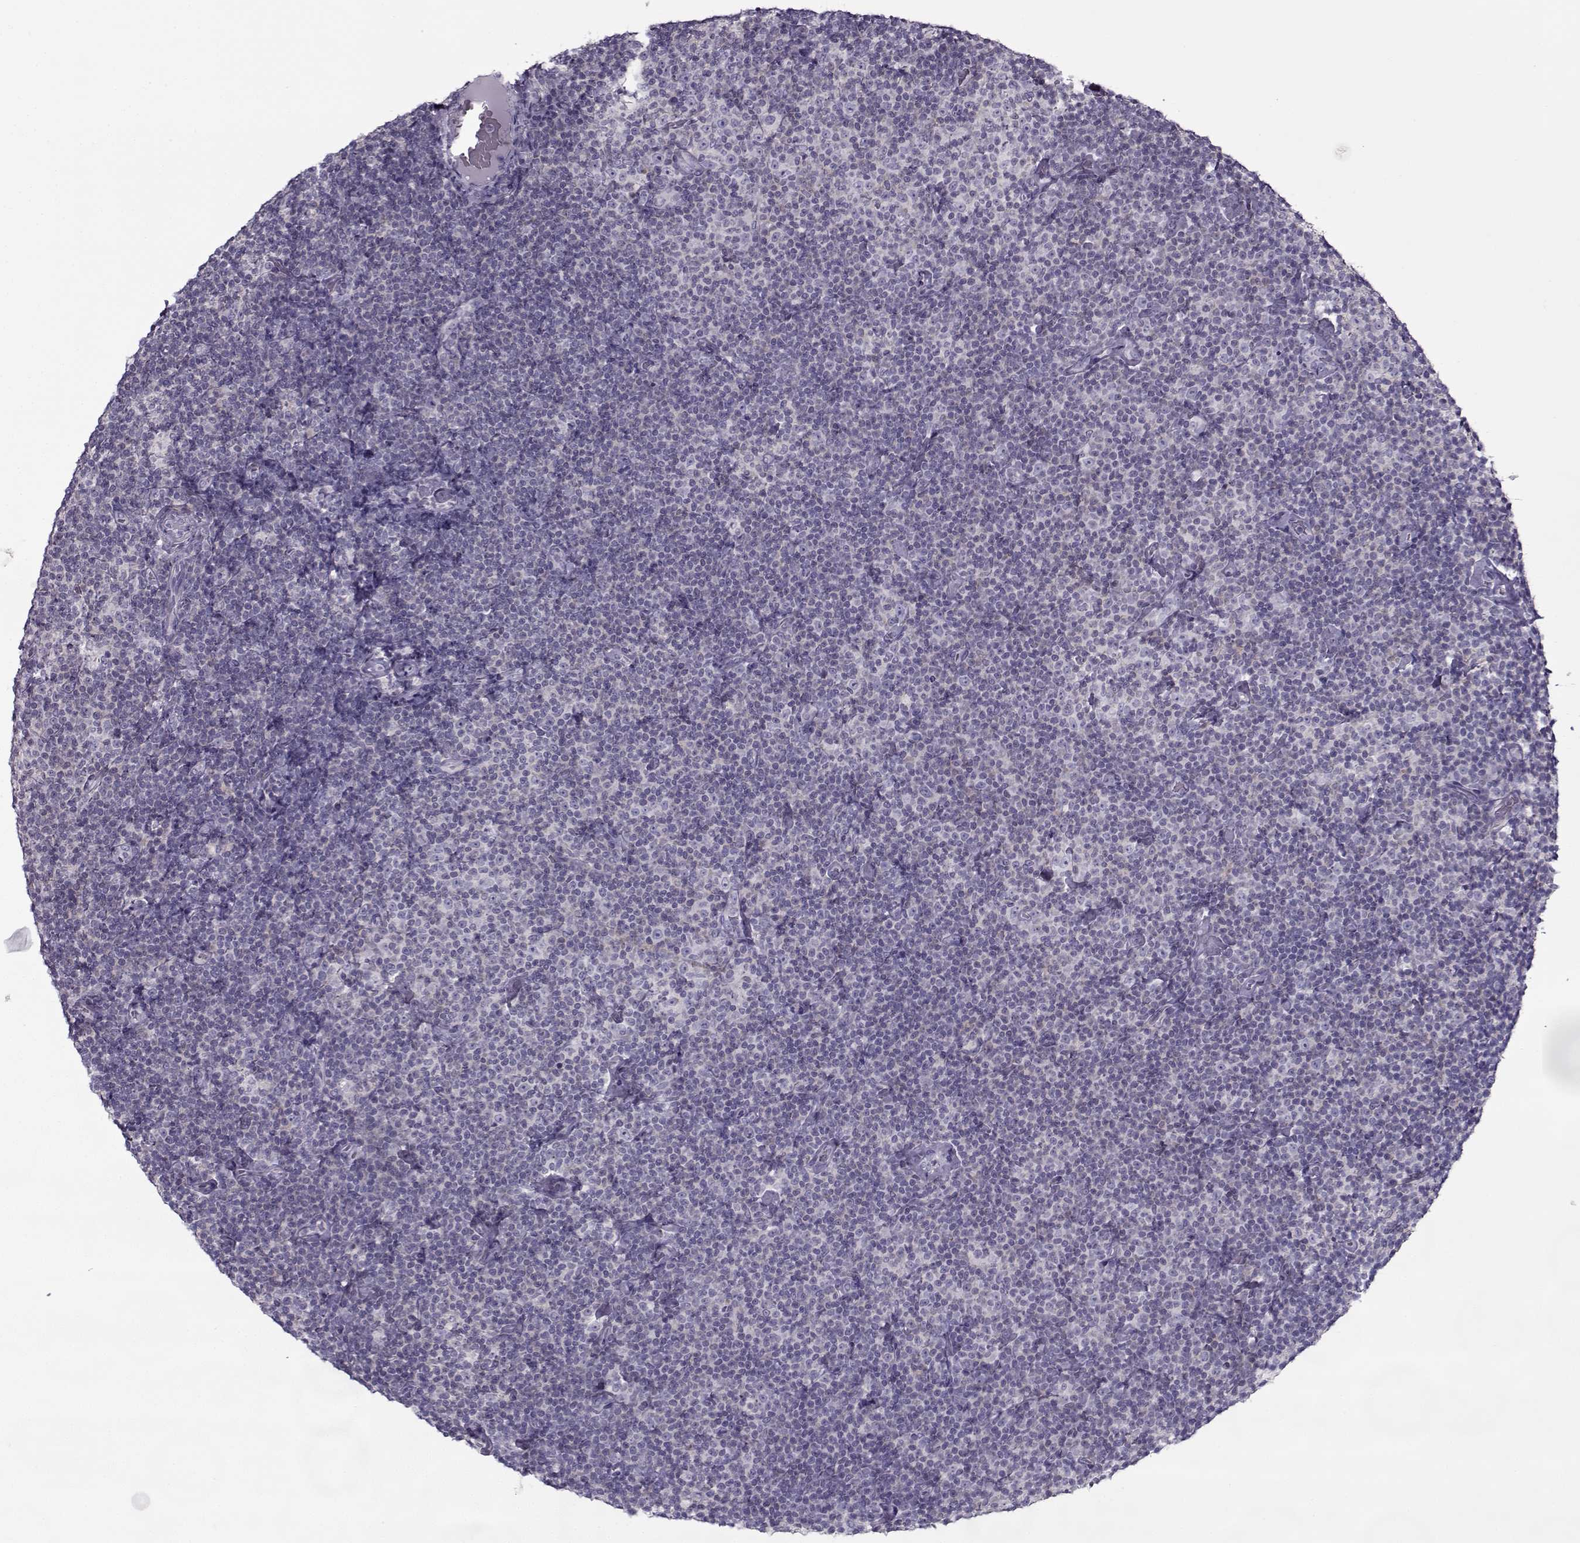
{"staining": {"intensity": "negative", "quantity": "none", "location": "none"}, "tissue": "lymphoma", "cell_type": "Tumor cells", "image_type": "cancer", "snomed": [{"axis": "morphology", "description": "Malignant lymphoma, non-Hodgkin's type, Low grade"}, {"axis": "topography", "description": "Lymph node"}], "caption": "Tumor cells are negative for brown protein staining in lymphoma.", "gene": "PP2D1", "patient": {"sex": "male", "age": 81}}